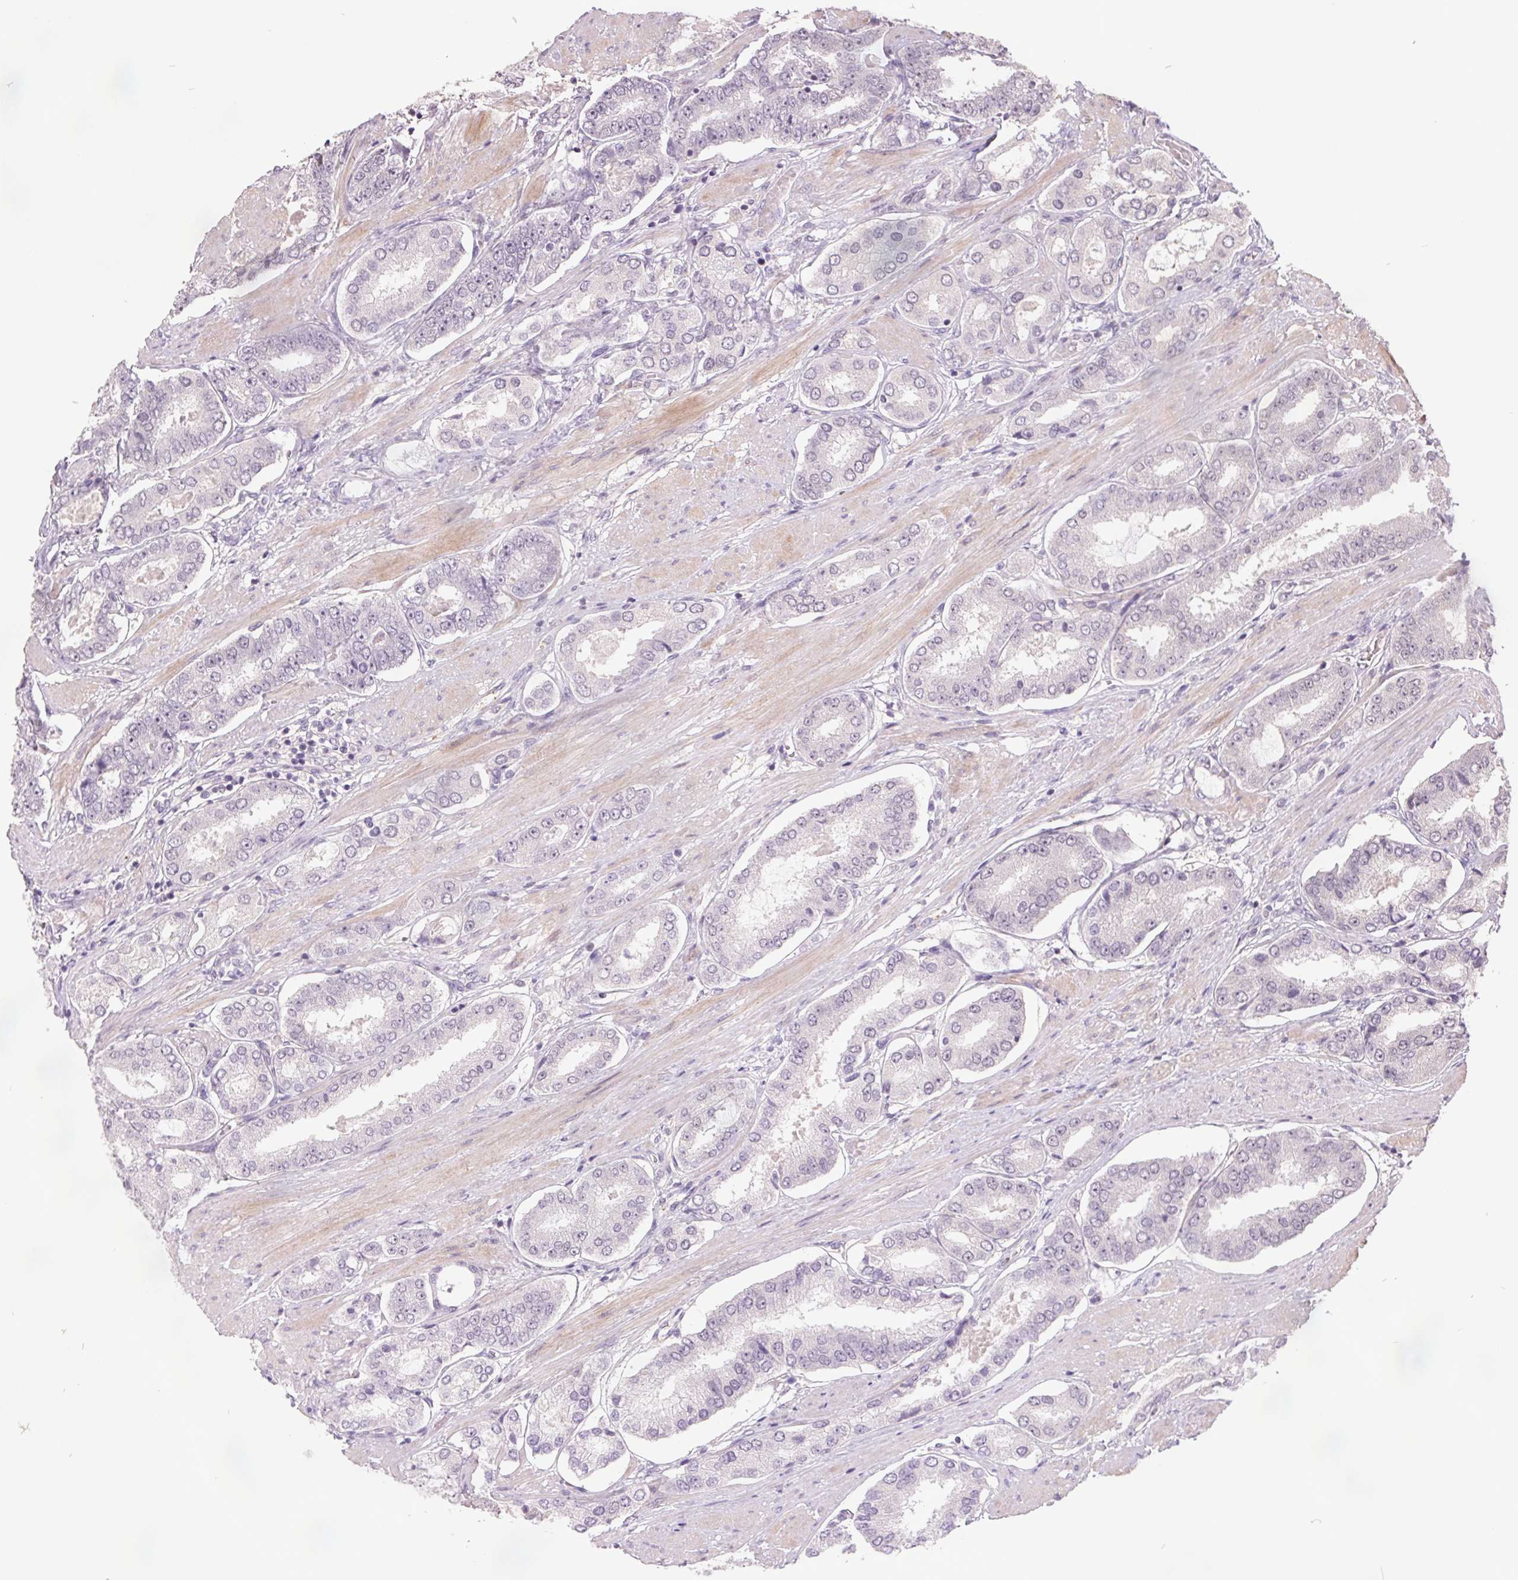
{"staining": {"intensity": "negative", "quantity": "none", "location": "none"}, "tissue": "prostate cancer", "cell_type": "Tumor cells", "image_type": "cancer", "snomed": [{"axis": "morphology", "description": "Adenocarcinoma, High grade"}, {"axis": "topography", "description": "Prostate"}], "caption": "Histopathology image shows no protein staining in tumor cells of adenocarcinoma (high-grade) (prostate) tissue.", "gene": "C2orf16", "patient": {"sex": "male", "age": 63}}